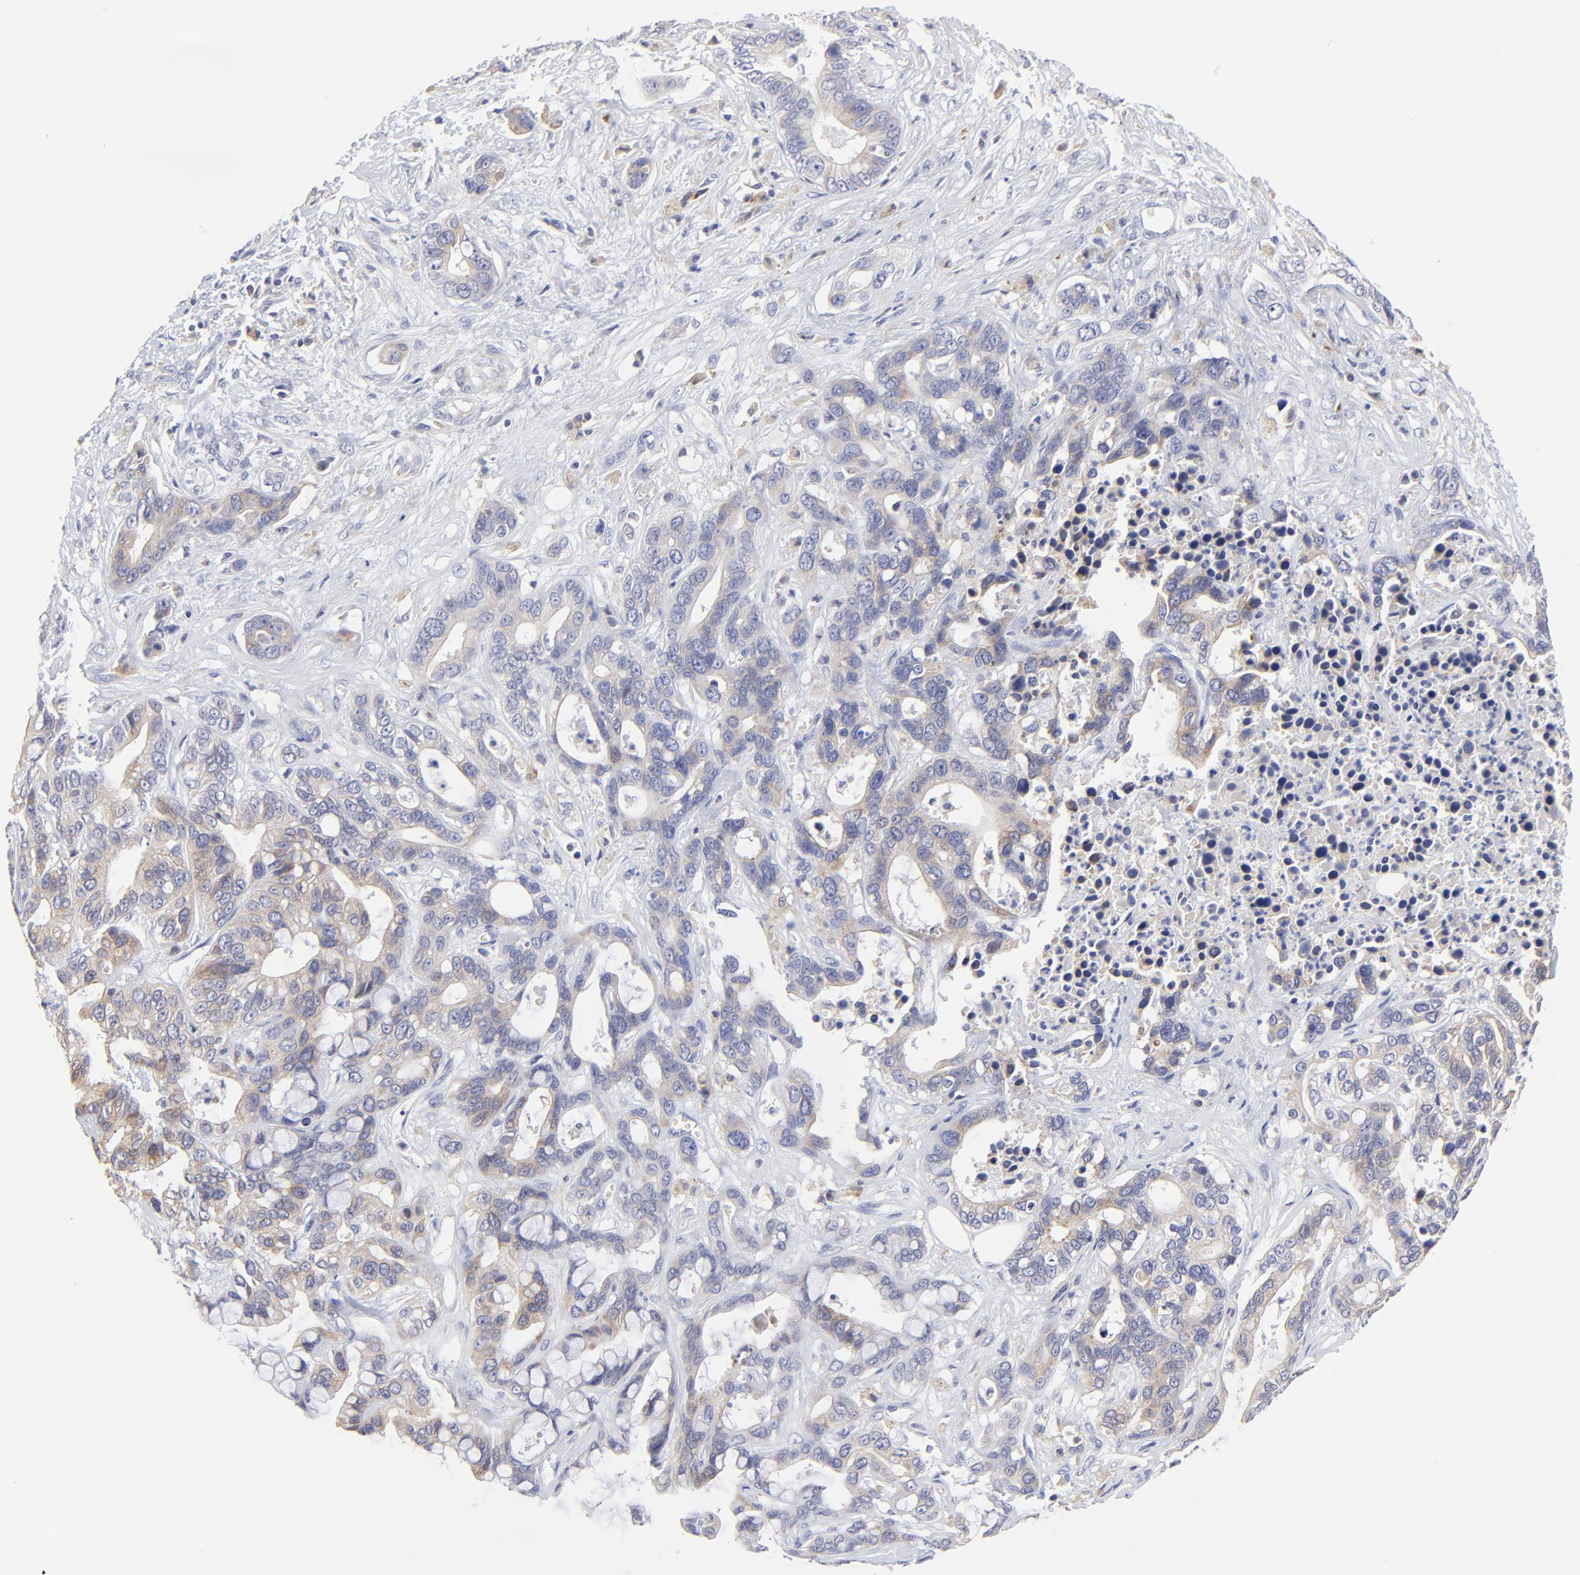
{"staining": {"intensity": "weak", "quantity": "25%-75%", "location": "cytoplasmic/membranous"}, "tissue": "liver cancer", "cell_type": "Tumor cells", "image_type": "cancer", "snomed": [{"axis": "morphology", "description": "Cholangiocarcinoma"}, {"axis": "topography", "description": "Liver"}], "caption": "The histopathology image exhibits a brown stain indicating the presence of a protein in the cytoplasmic/membranous of tumor cells in liver cancer.", "gene": "LHFPL1", "patient": {"sex": "female", "age": 65}}